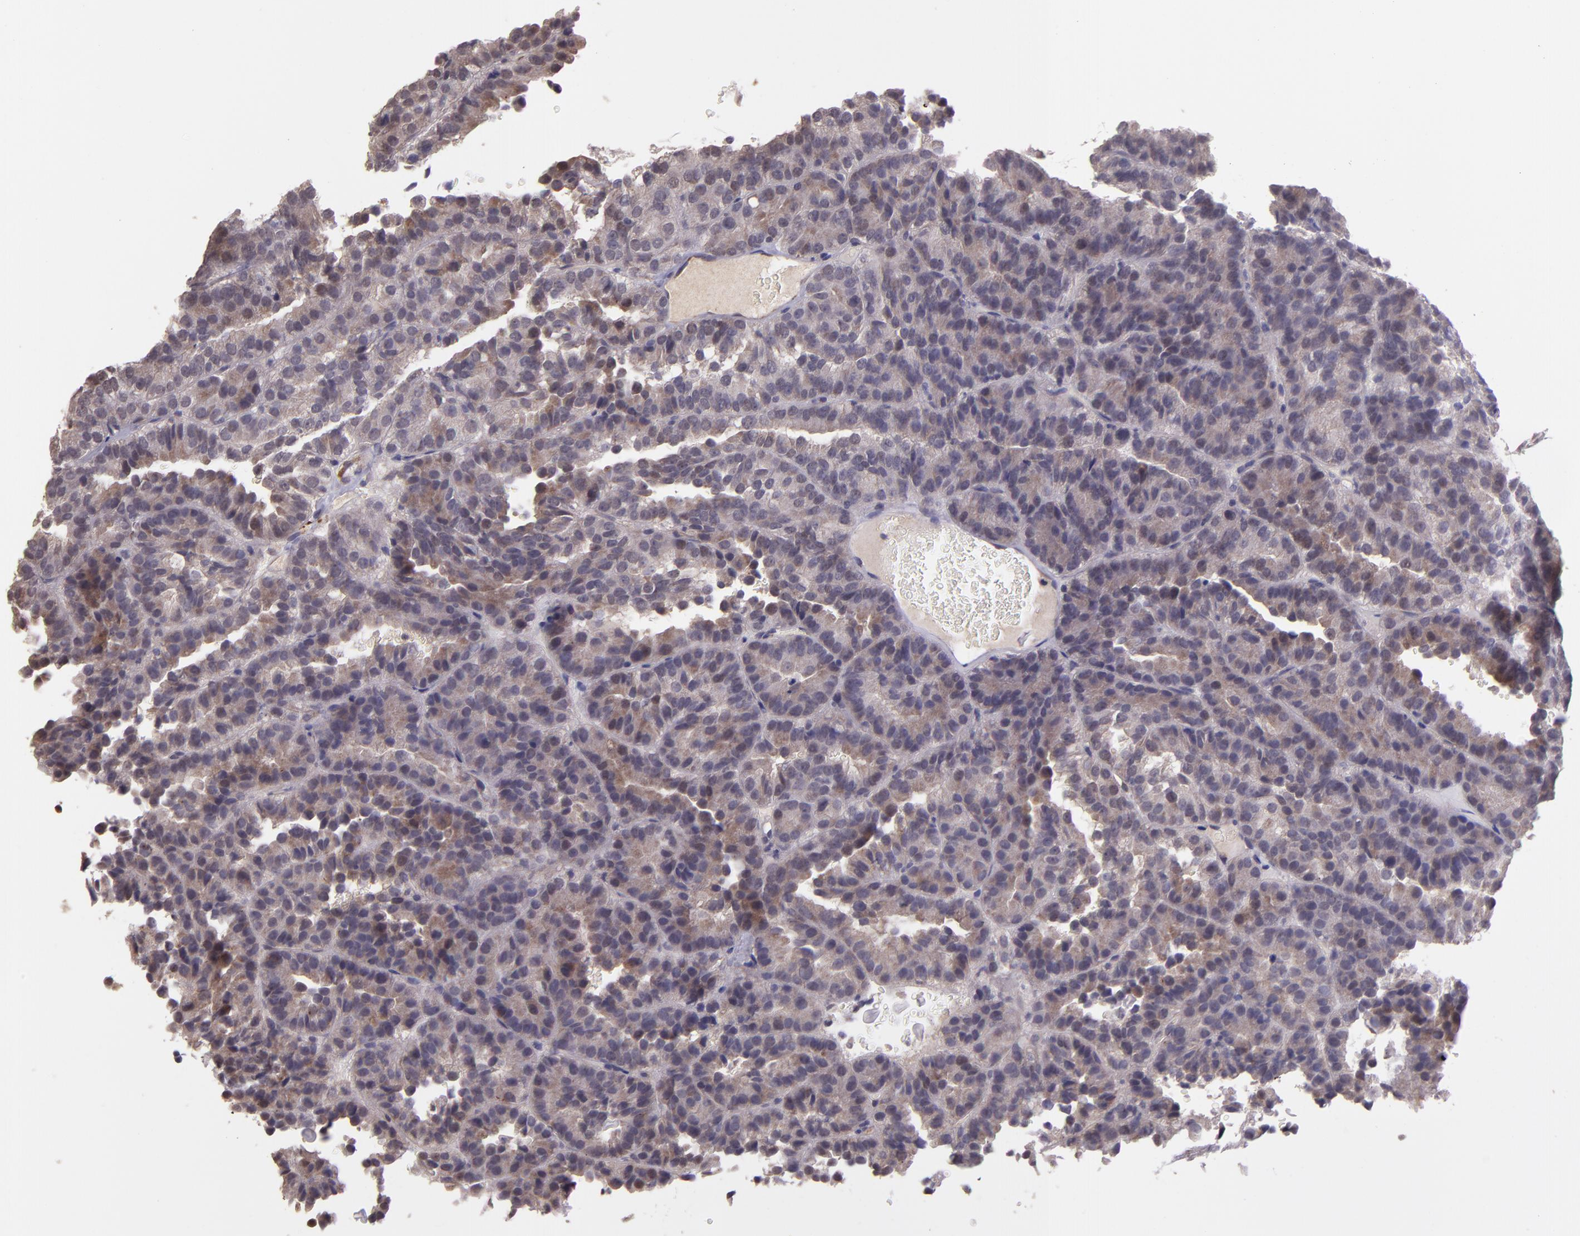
{"staining": {"intensity": "weak", "quantity": "<25%", "location": "cytoplasmic/membranous"}, "tissue": "renal cancer", "cell_type": "Tumor cells", "image_type": "cancer", "snomed": [{"axis": "morphology", "description": "Adenocarcinoma, NOS"}, {"axis": "topography", "description": "Kidney"}], "caption": "This is an IHC micrograph of human renal adenocarcinoma. There is no staining in tumor cells.", "gene": "TAF7L", "patient": {"sex": "male", "age": 46}}